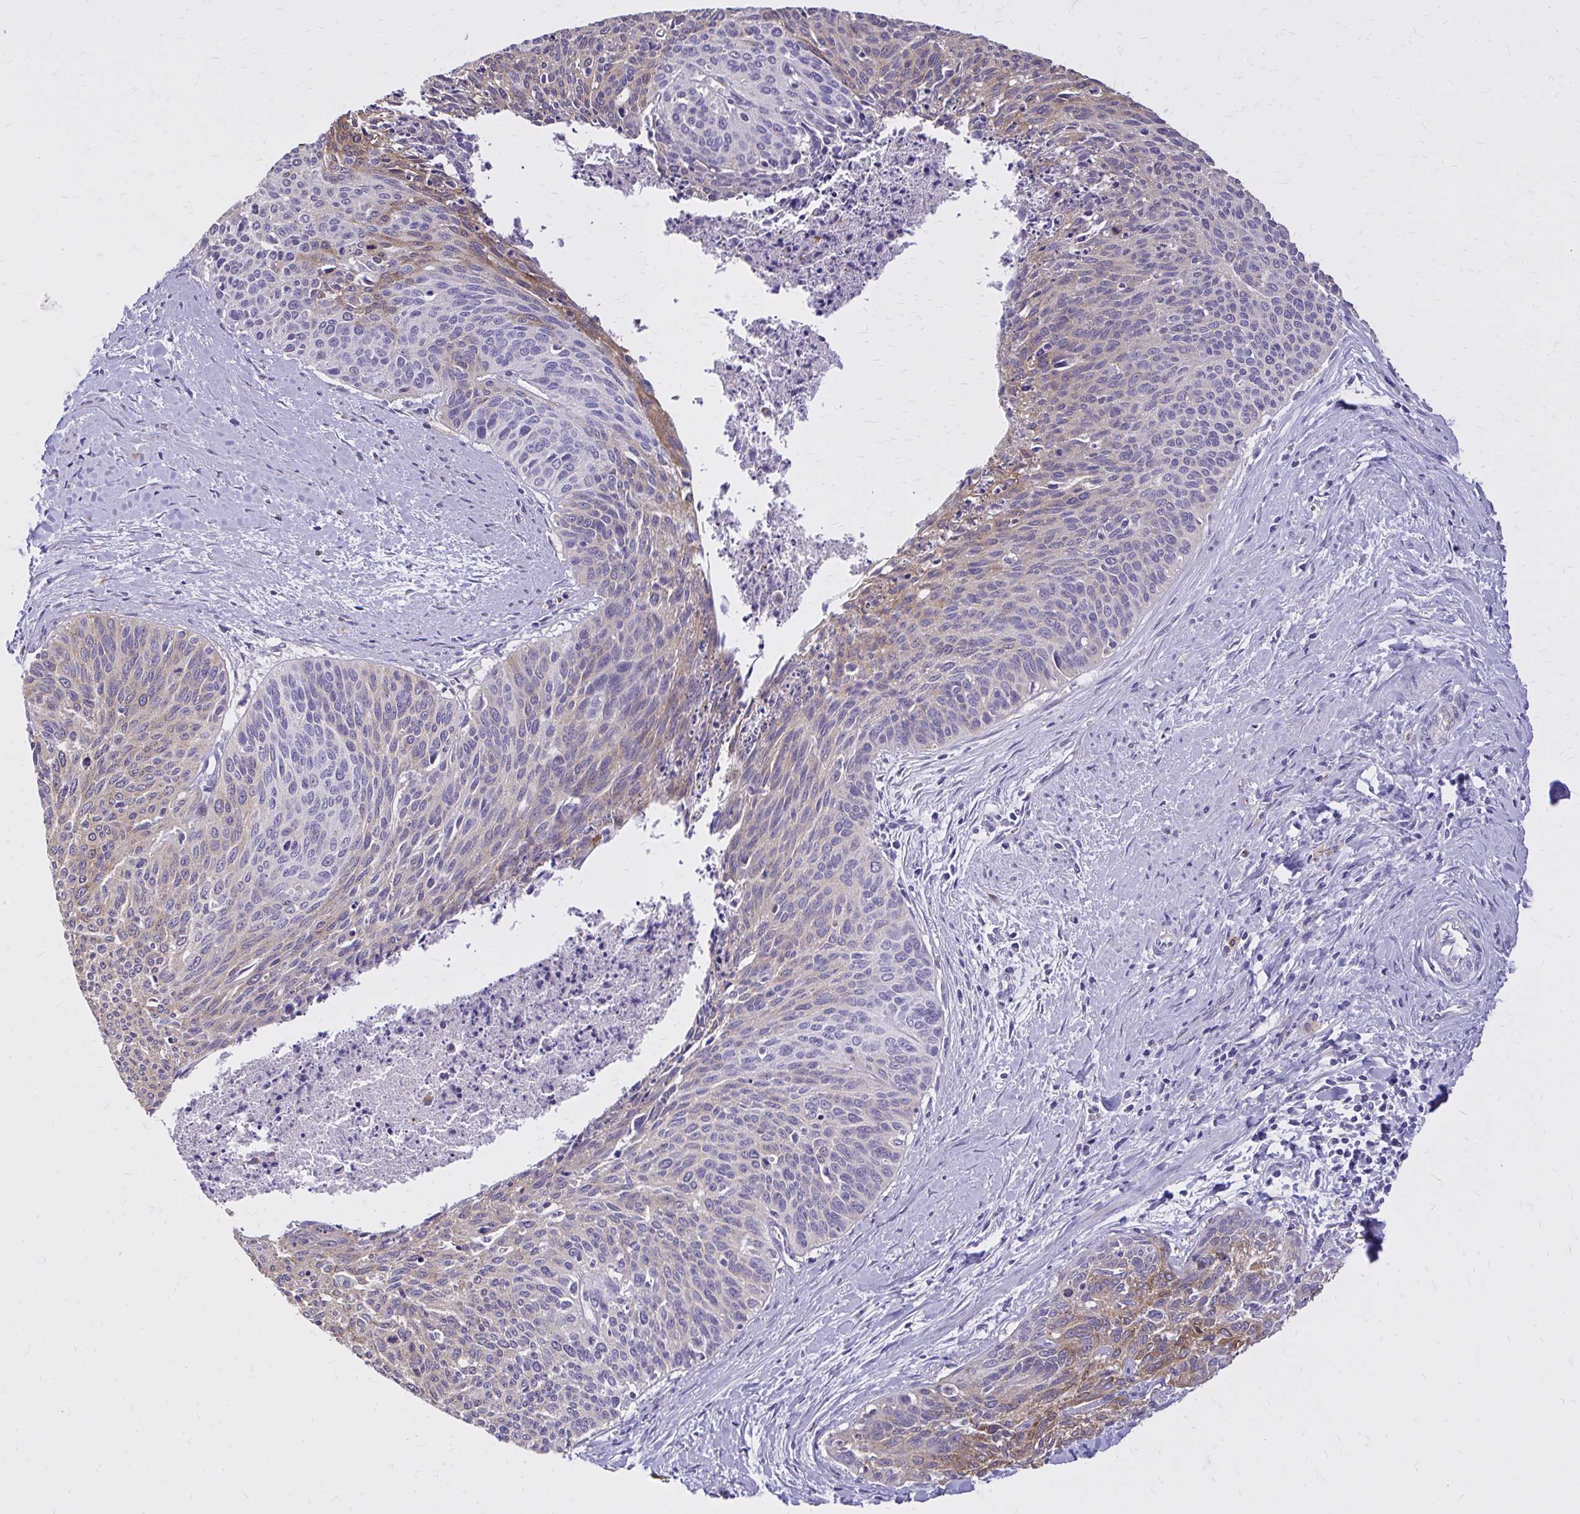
{"staining": {"intensity": "moderate", "quantity": "25%-75%", "location": "cytoplasmic/membranous"}, "tissue": "cervical cancer", "cell_type": "Tumor cells", "image_type": "cancer", "snomed": [{"axis": "morphology", "description": "Squamous cell carcinoma, NOS"}, {"axis": "topography", "description": "Cervix"}], "caption": "About 25%-75% of tumor cells in human squamous cell carcinoma (cervical) exhibit moderate cytoplasmic/membranous protein staining as visualized by brown immunohistochemical staining.", "gene": "EPB41L1", "patient": {"sex": "female", "age": 55}}